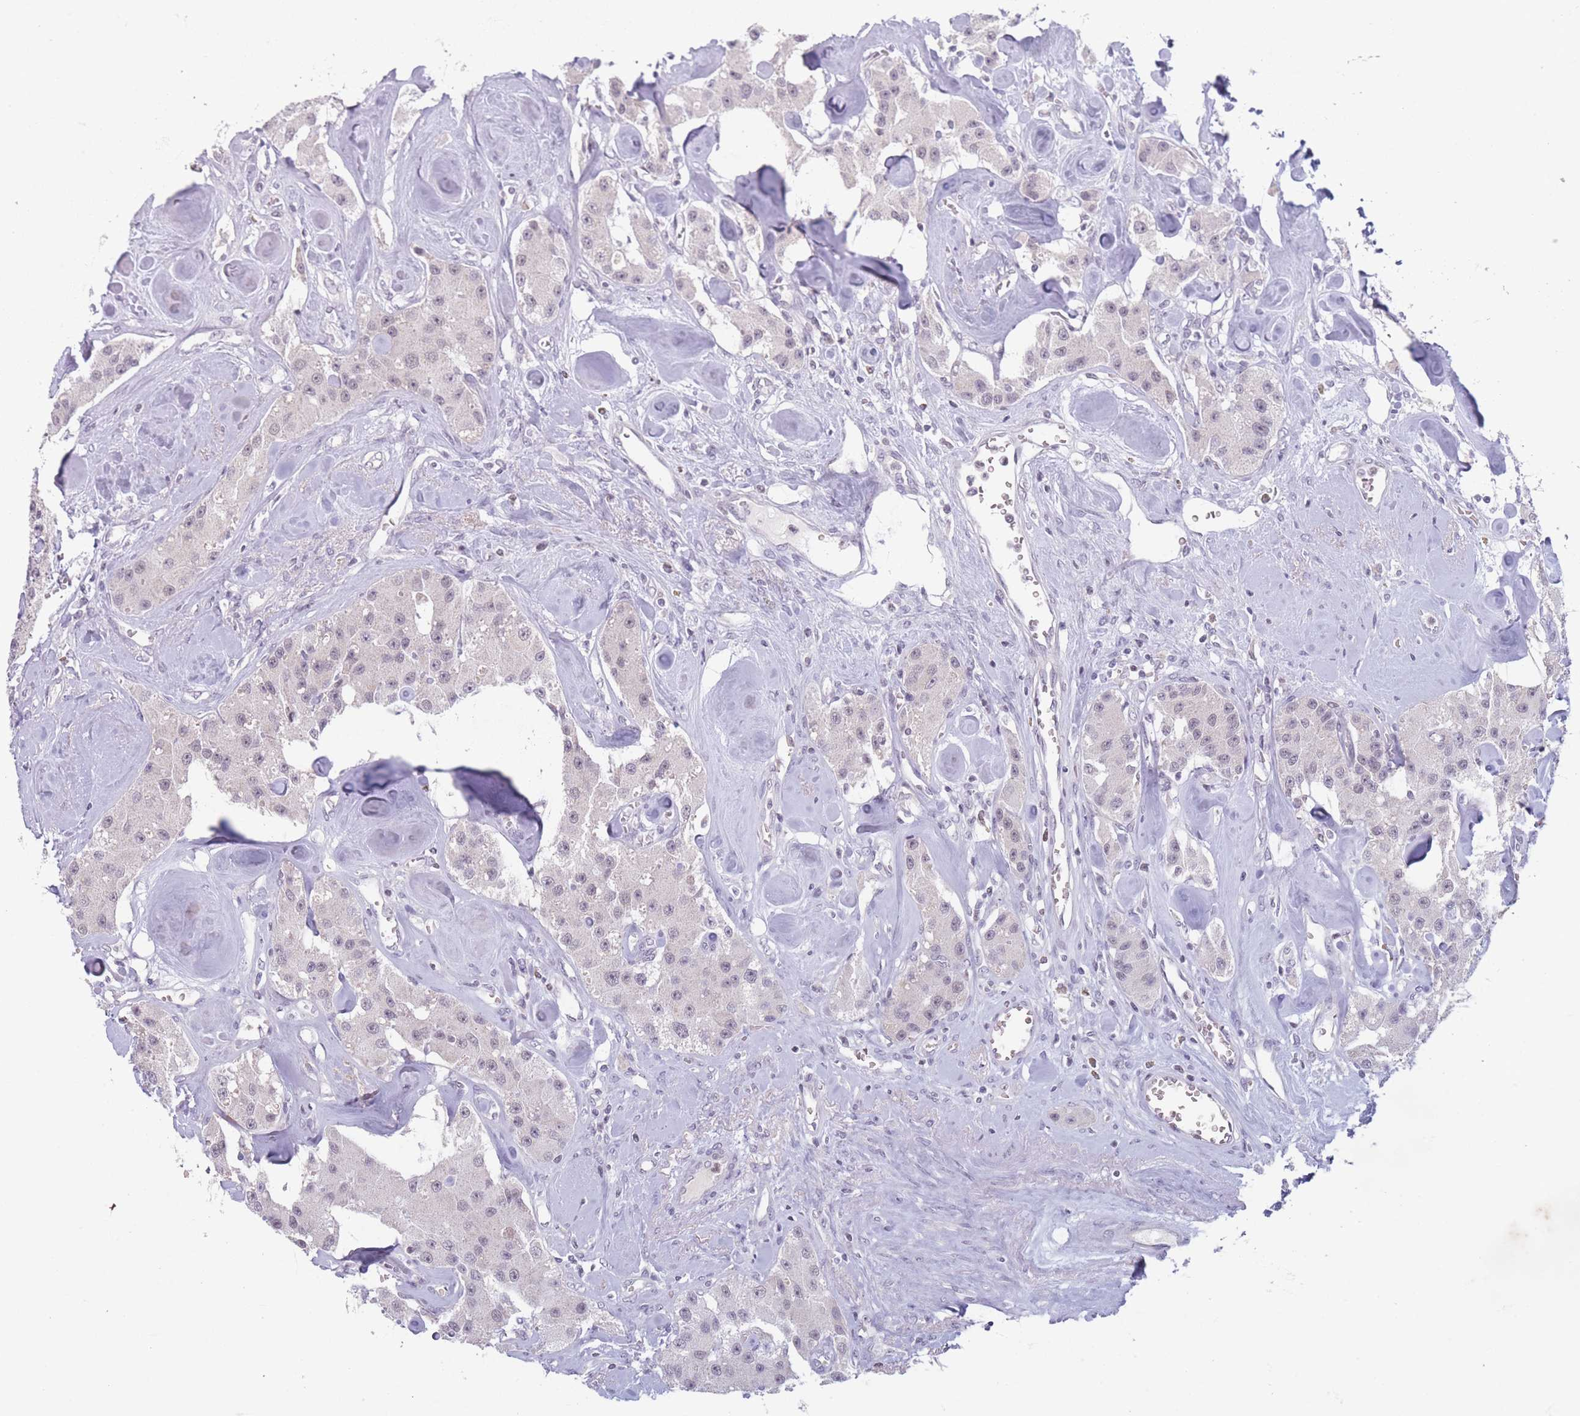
{"staining": {"intensity": "negative", "quantity": "none", "location": "none"}, "tissue": "carcinoid", "cell_type": "Tumor cells", "image_type": "cancer", "snomed": [{"axis": "morphology", "description": "Carcinoid, malignant, NOS"}, {"axis": "topography", "description": "Pancreas"}], "caption": "Human carcinoid stained for a protein using IHC exhibits no staining in tumor cells.", "gene": "ARID3B", "patient": {"sex": "male", "age": 41}}